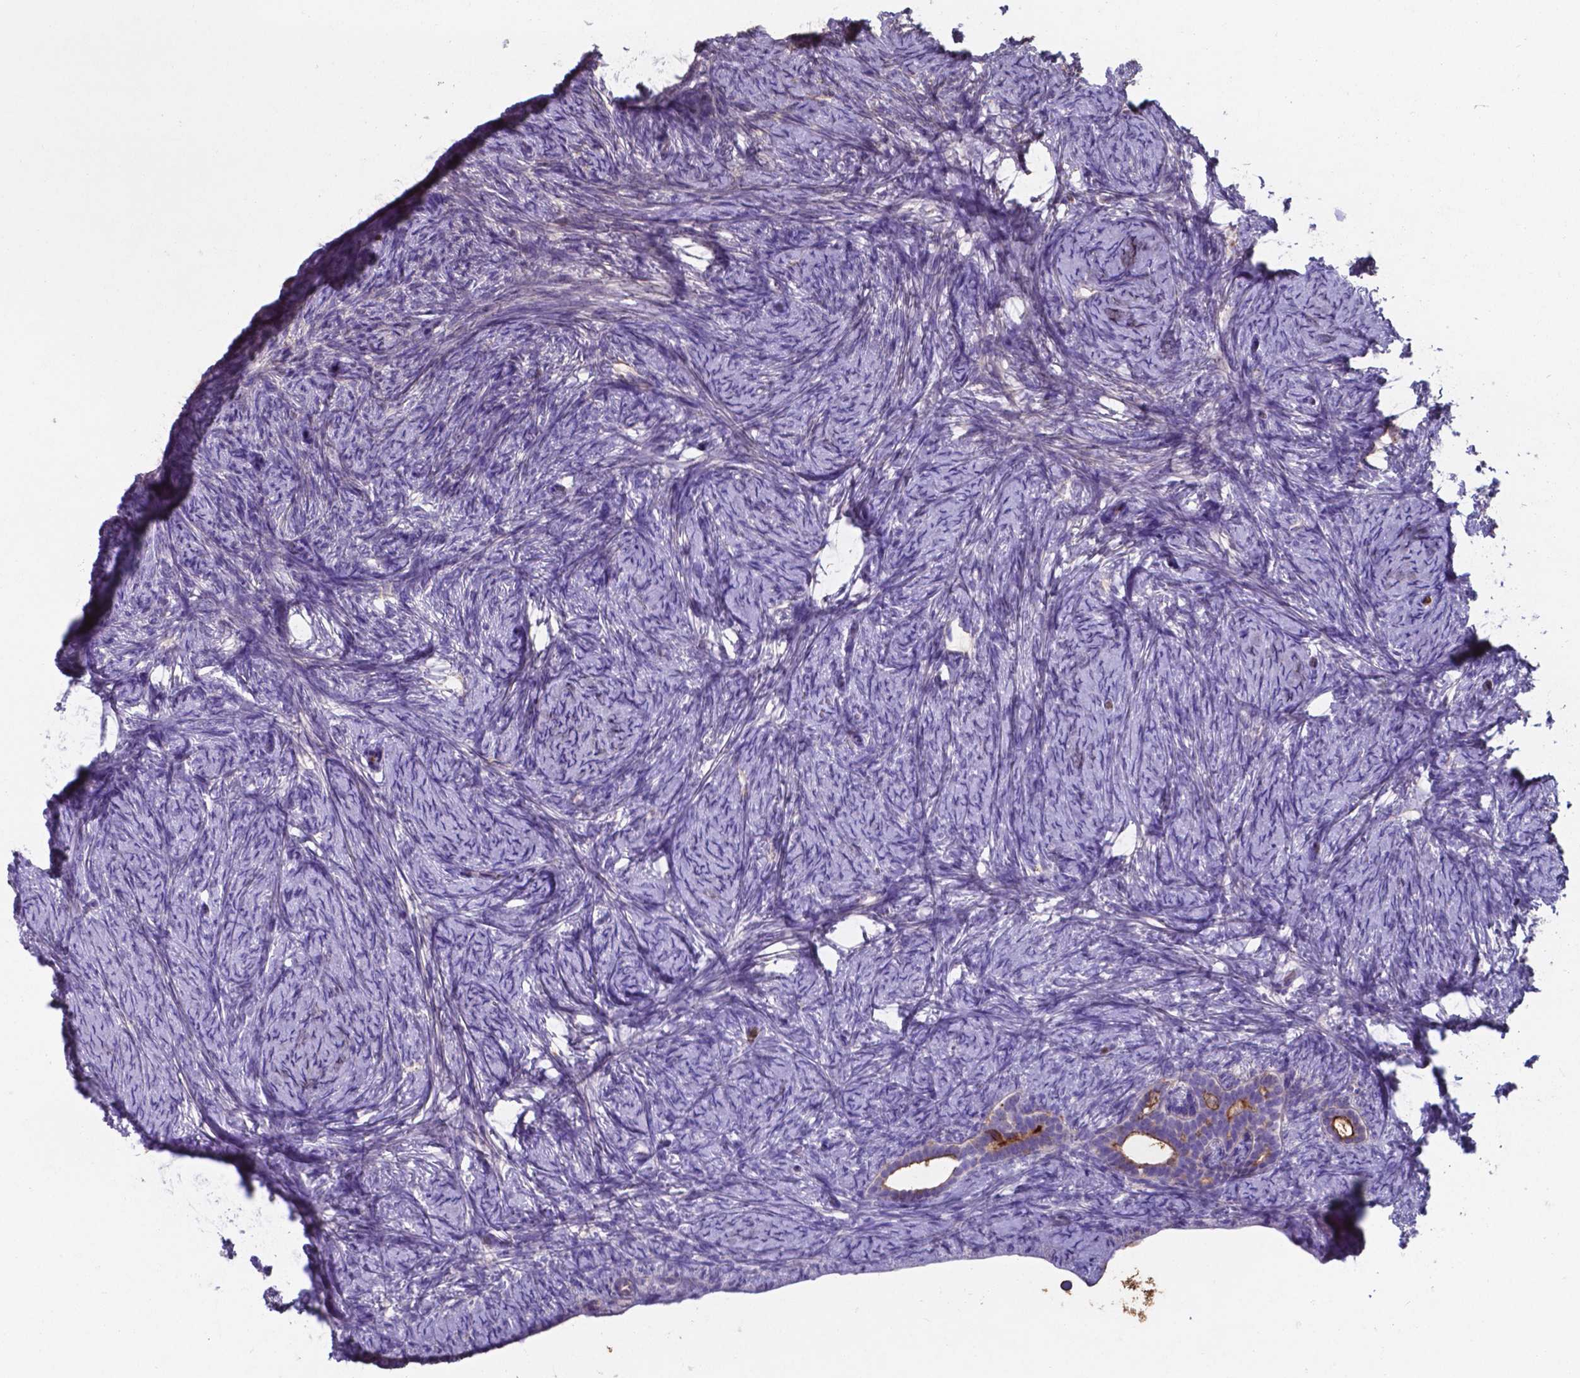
{"staining": {"intensity": "negative", "quantity": "none", "location": "none"}, "tissue": "ovary", "cell_type": "Ovarian stroma cells", "image_type": "normal", "snomed": [{"axis": "morphology", "description": "Normal tissue, NOS"}, {"axis": "topography", "description": "Ovary"}], "caption": "Immunohistochemistry image of benign ovary: ovary stained with DAB exhibits no significant protein positivity in ovarian stroma cells. (Brightfield microscopy of DAB (3,3'-diaminobenzidine) immunohistochemistry (IHC) at high magnification).", "gene": "SERPINA1", "patient": {"sex": "female", "age": 34}}